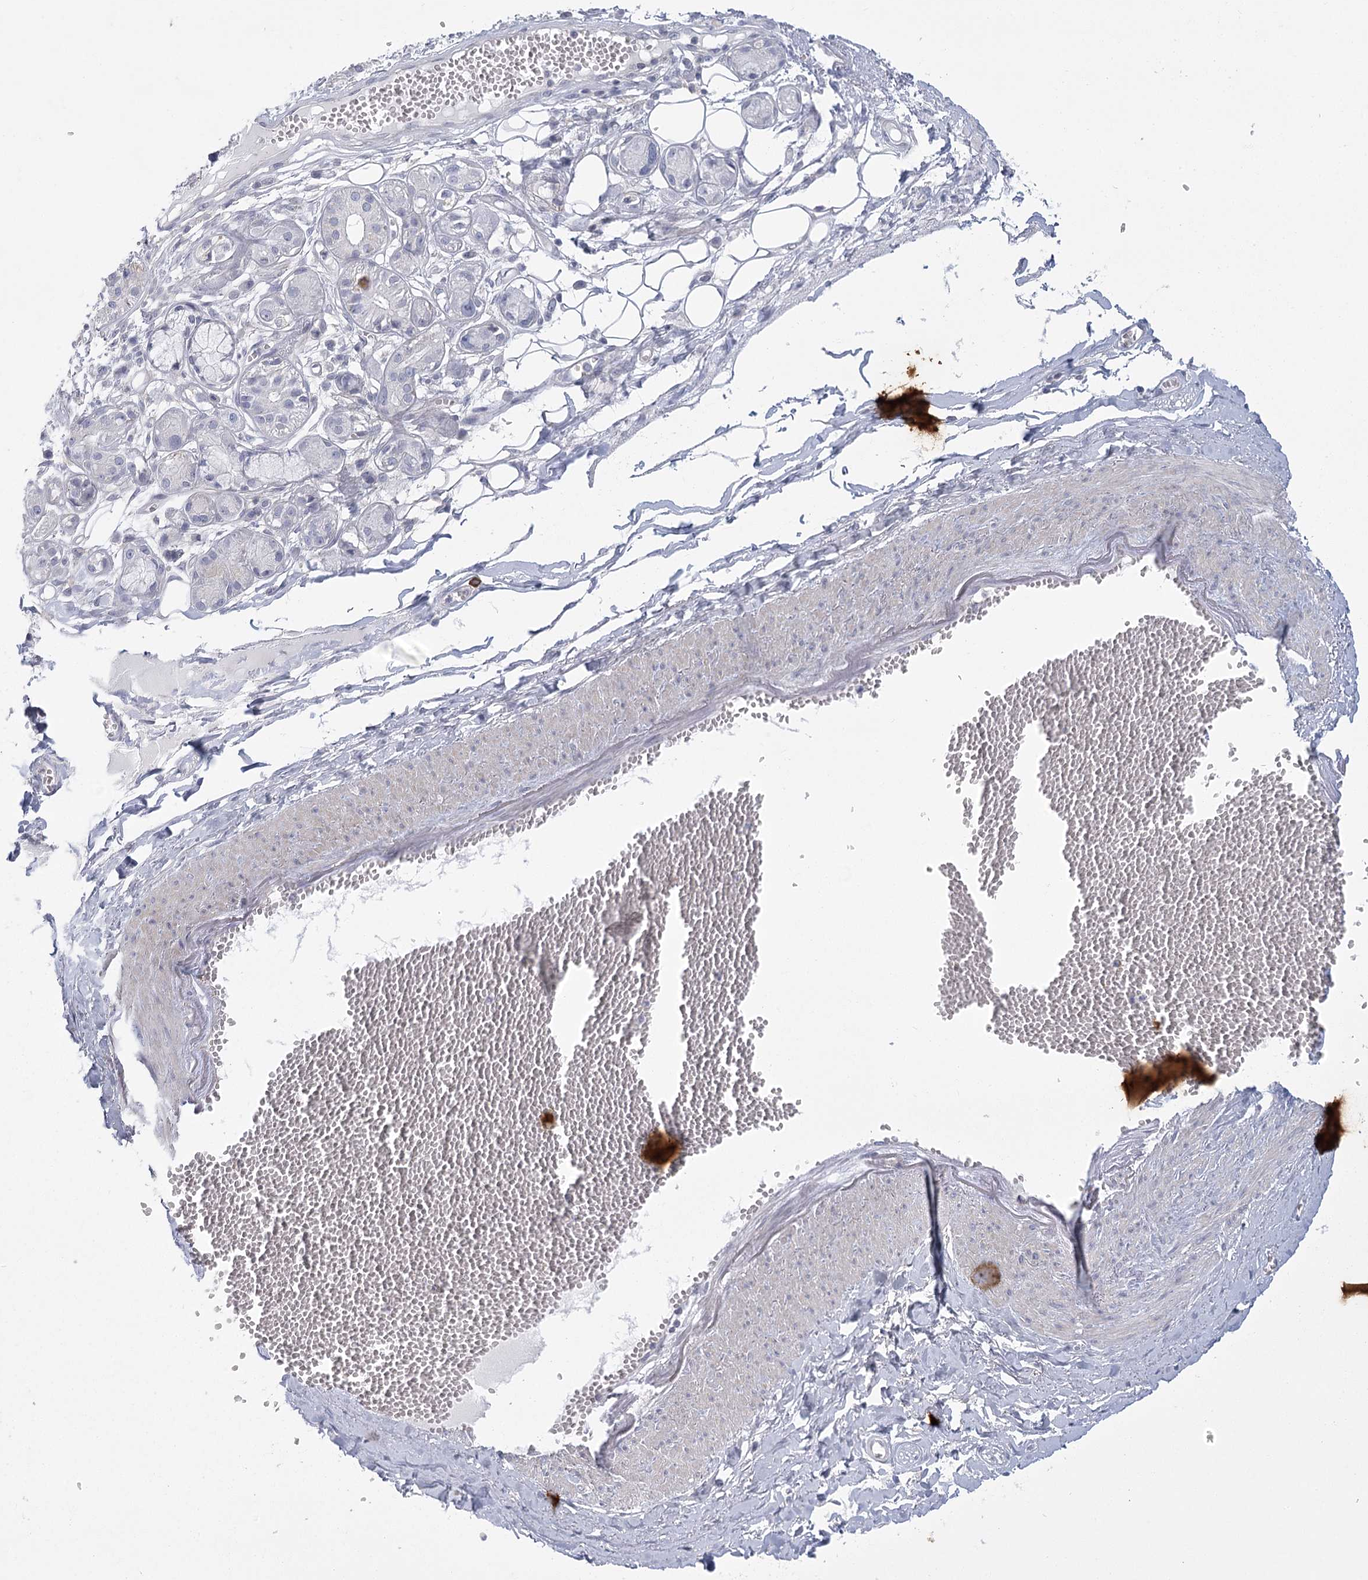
{"staining": {"intensity": "negative", "quantity": "none", "location": "none"}, "tissue": "adipose tissue", "cell_type": "Adipocytes", "image_type": "normal", "snomed": [{"axis": "morphology", "description": "Normal tissue, NOS"}, {"axis": "morphology", "description": "Inflammation, NOS"}, {"axis": "topography", "description": "Salivary gland"}, {"axis": "topography", "description": "Peripheral nerve tissue"}], "caption": "Adipocytes are negative for brown protein staining in normal adipose tissue. (Stains: DAB immunohistochemistry with hematoxylin counter stain, Microscopy: brightfield microscopy at high magnification).", "gene": "FAM76B", "patient": {"sex": "female", "age": 75}}